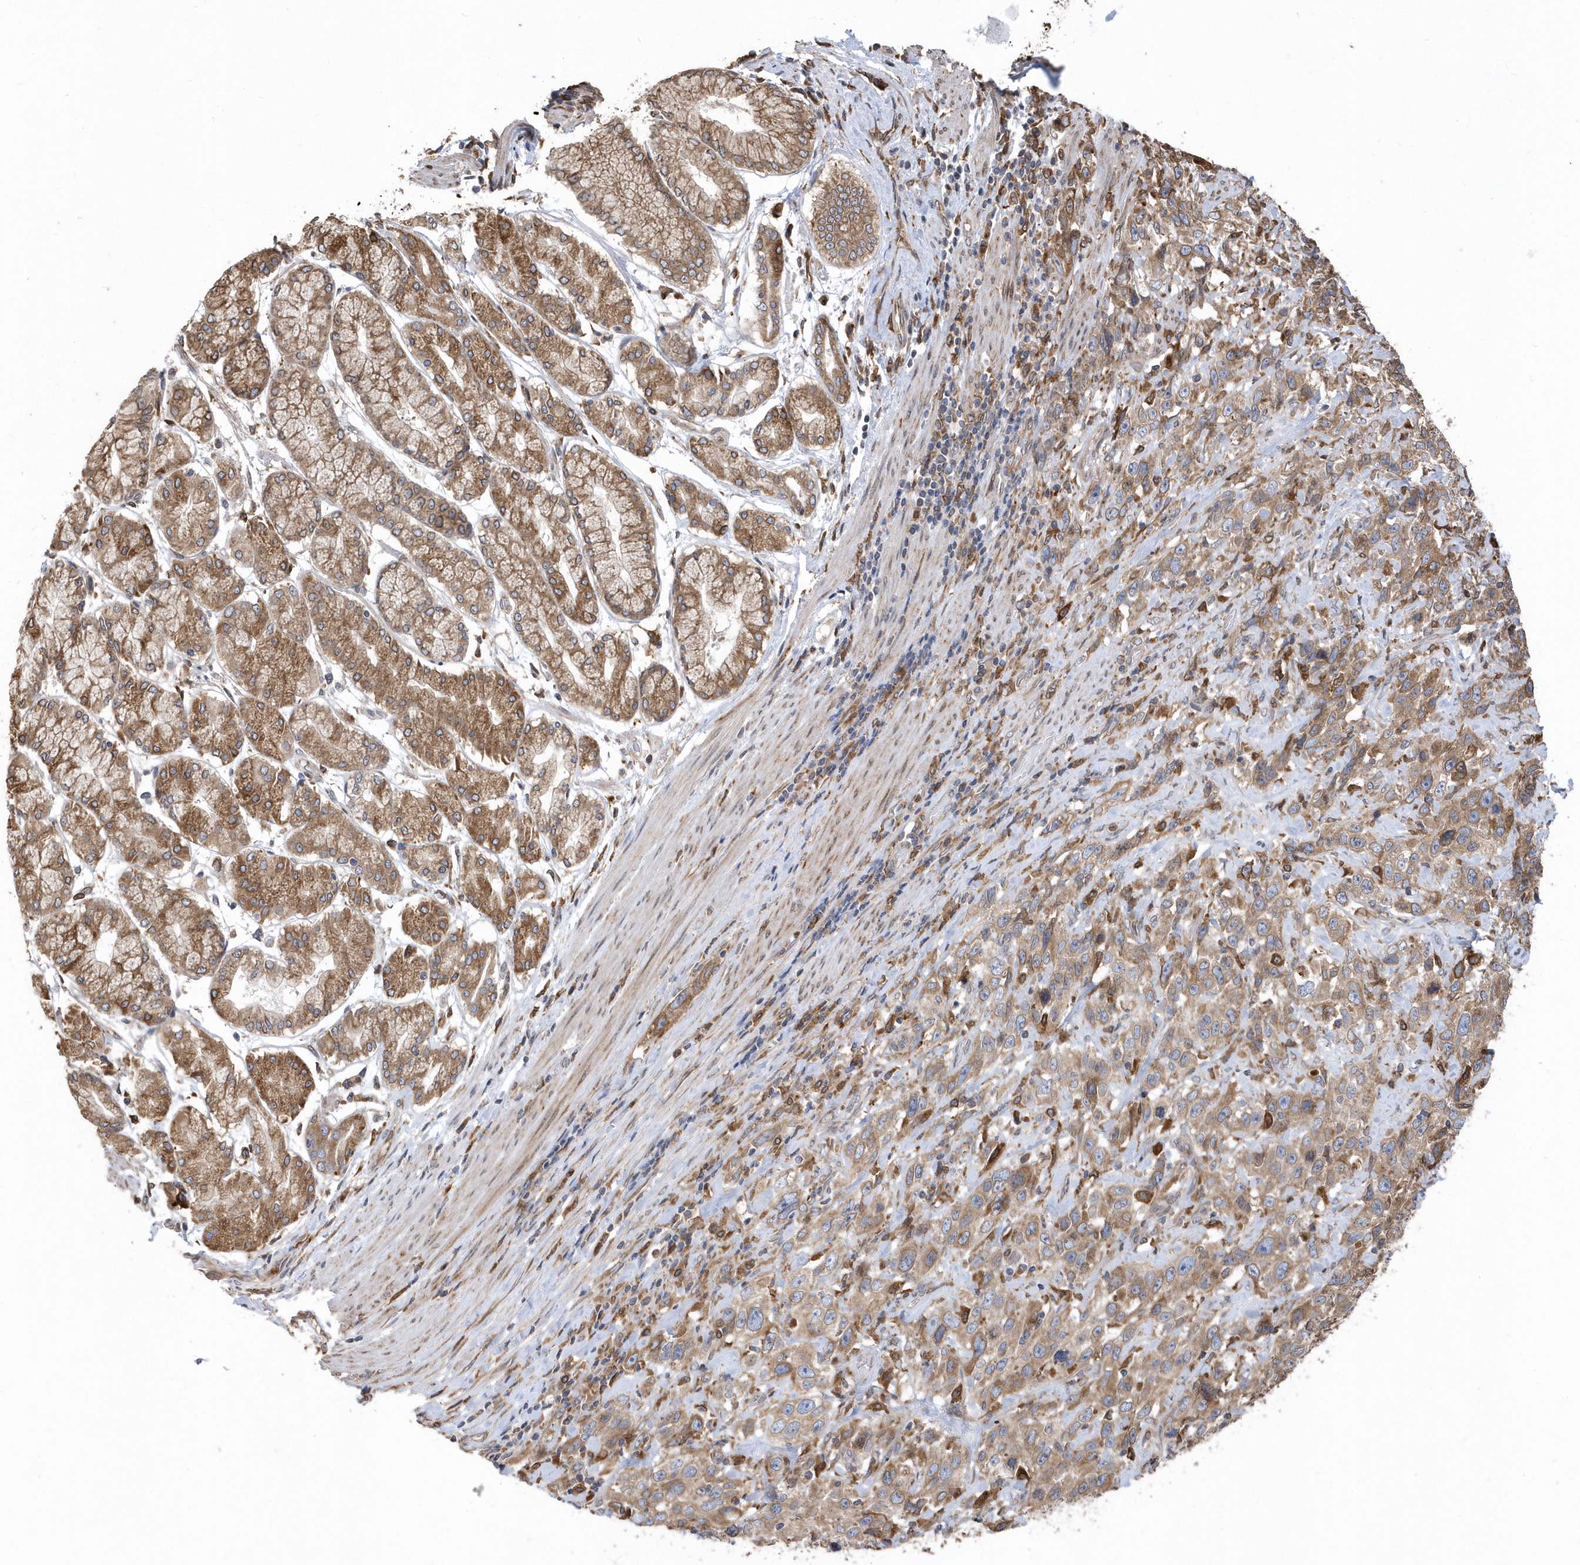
{"staining": {"intensity": "moderate", "quantity": ">75%", "location": "cytoplasmic/membranous"}, "tissue": "stomach cancer", "cell_type": "Tumor cells", "image_type": "cancer", "snomed": [{"axis": "morphology", "description": "Normal tissue, NOS"}, {"axis": "morphology", "description": "Adenocarcinoma, NOS"}, {"axis": "topography", "description": "Lymph node"}, {"axis": "topography", "description": "Stomach"}], "caption": "A brown stain highlights moderate cytoplasmic/membranous expression of a protein in human stomach cancer (adenocarcinoma) tumor cells. Immunohistochemistry stains the protein in brown and the nuclei are stained blue.", "gene": "VAMP7", "patient": {"sex": "male", "age": 48}}